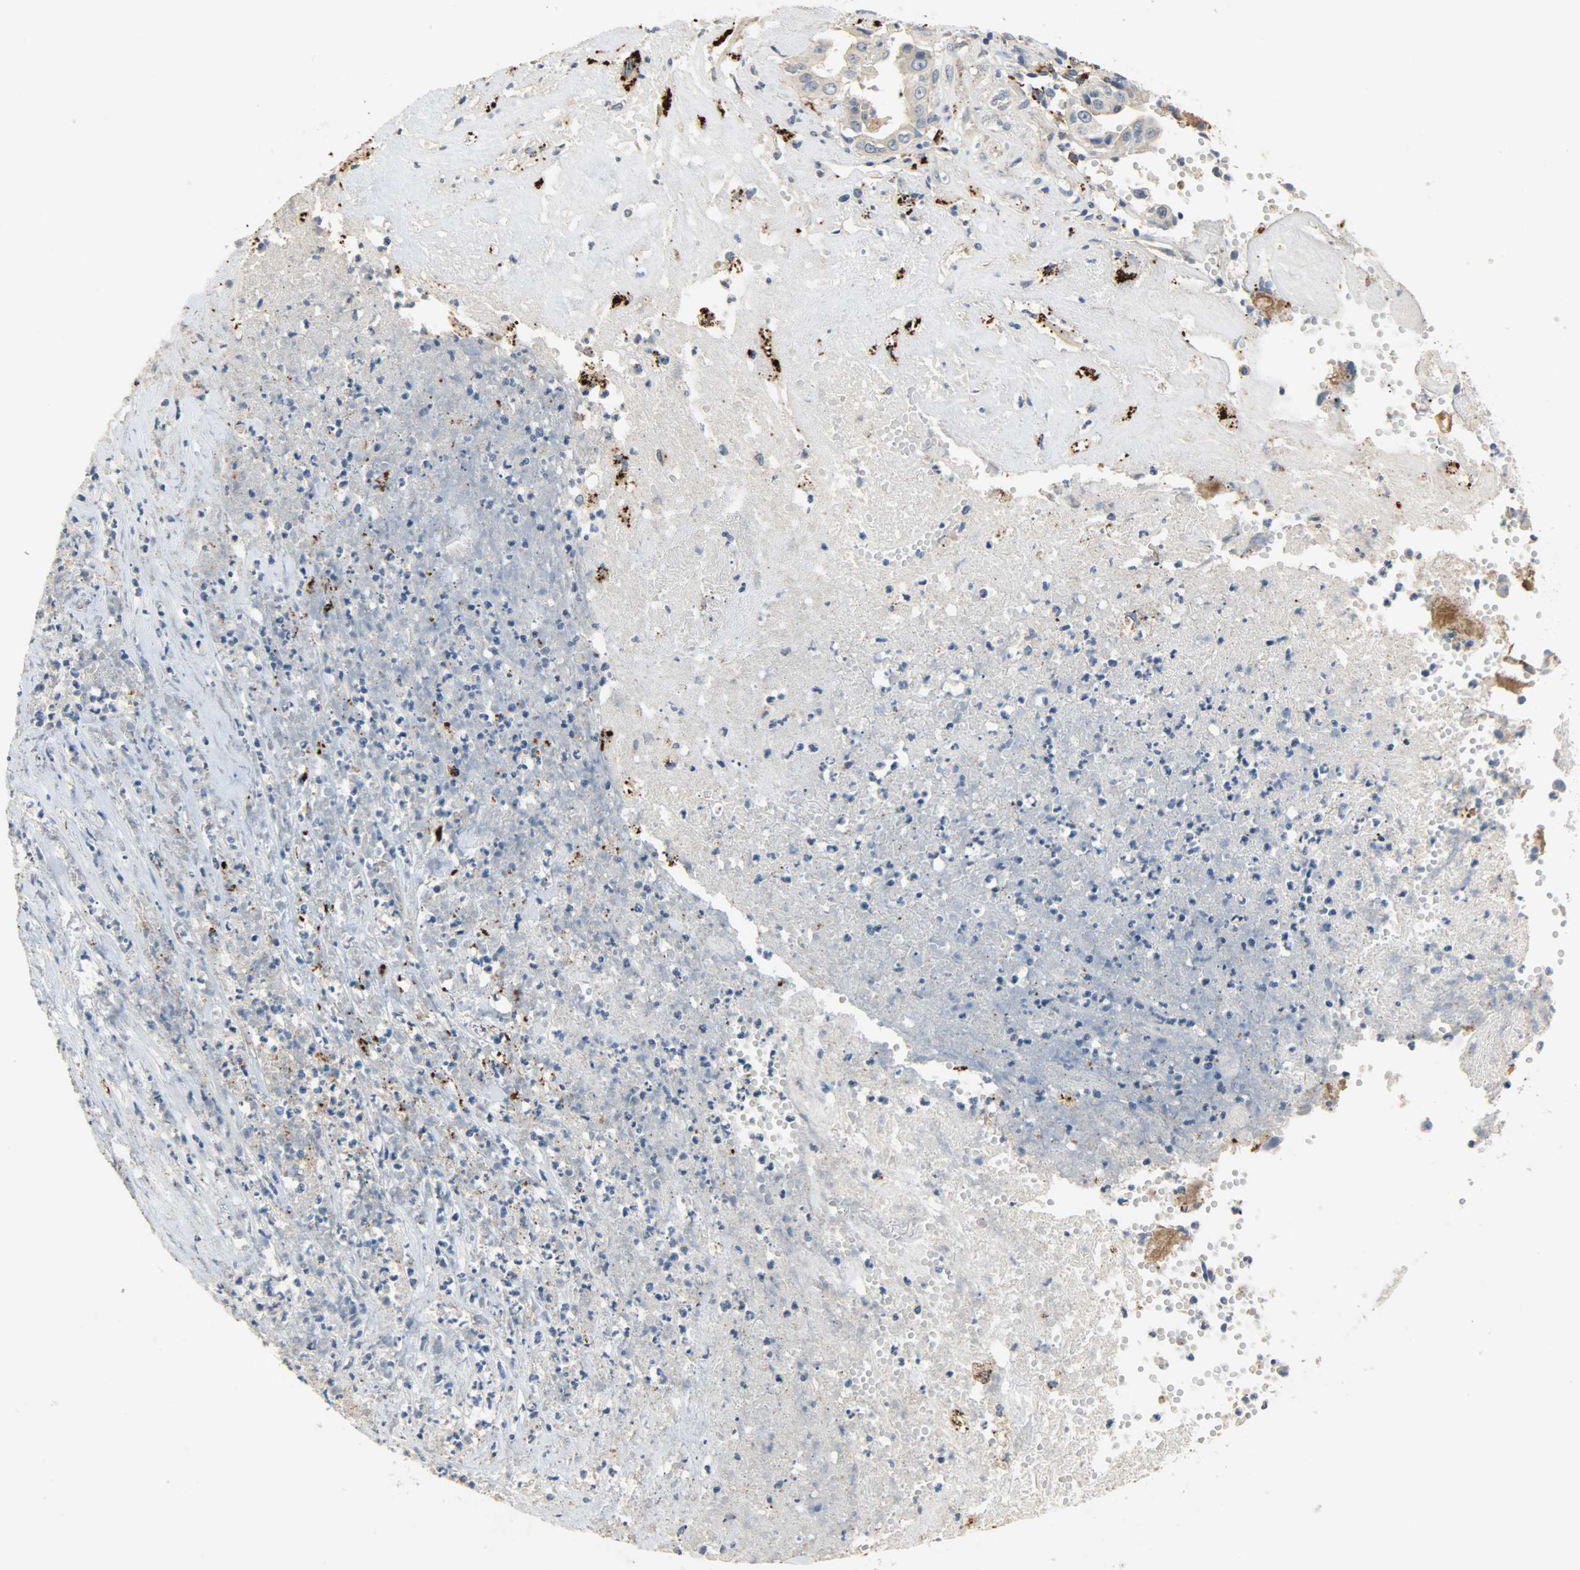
{"staining": {"intensity": "weak", "quantity": "25%-75%", "location": "cytoplasmic/membranous"}, "tissue": "liver cancer", "cell_type": "Tumor cells", "image_type": "cancer", "snomed": [{"axis": "morphology", "description": "Cholangiocarcinoma"}, {"axis": "topography", "description": "Liver"}], "caption": "Liver cancer (cholangiocarcinoma) stained with a brown dye reveals weak cytoplasmic/membranous positive positivity in approximately 25%-75% of tumor cells.", "gene": "ASAH1", "patient": {"sex": "female", "age": 61}}